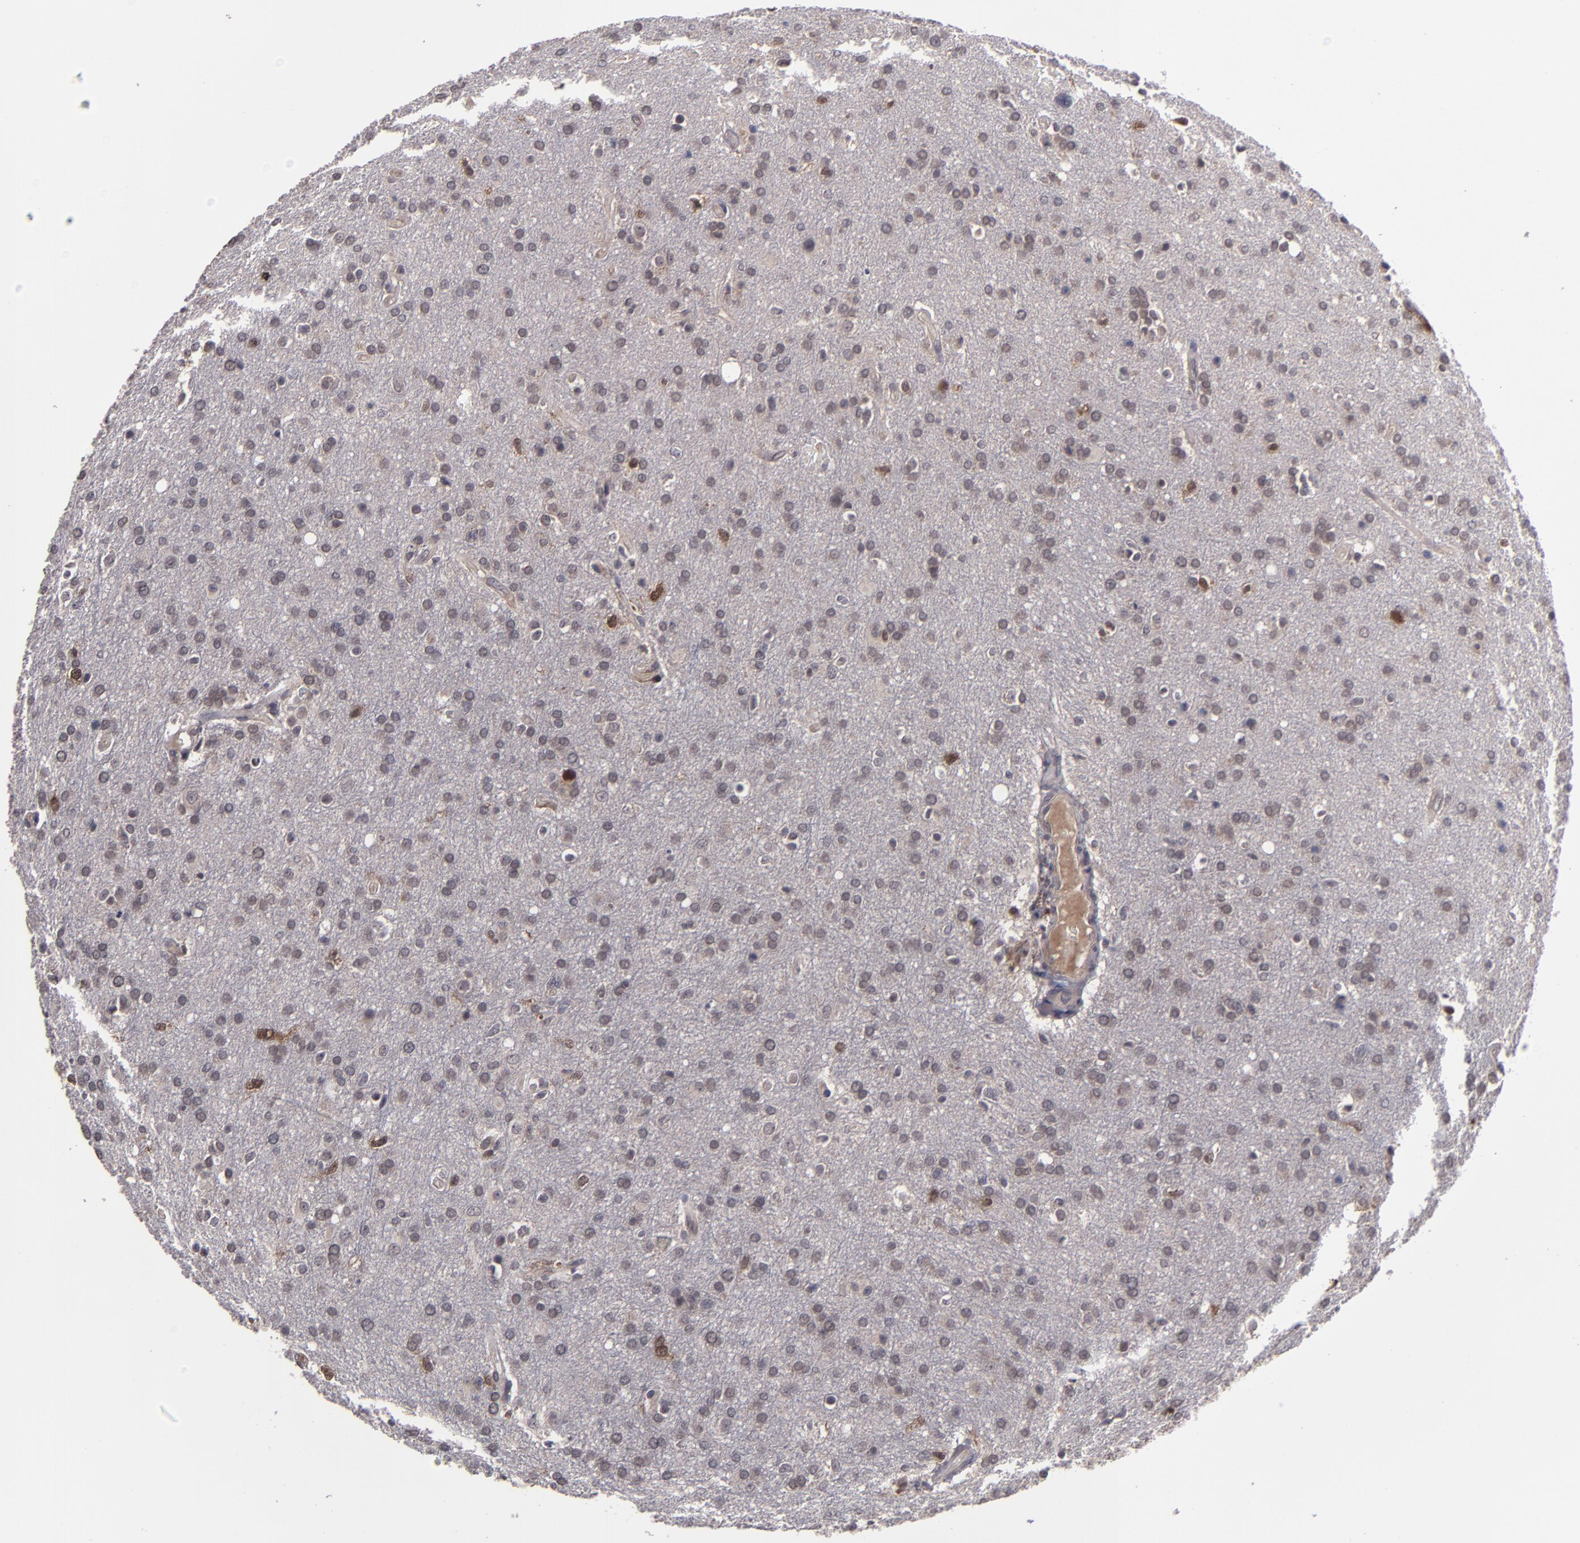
{"staining": {"intensity": "weak", "quantity": "25%-75%", "location": "cytoplasmic/membranous,nuclear"}, "tissue": "glioma", "cell_type": "Tumor cells", "image_type": "cancer", "snomed": [{"axis": "morphology", "description": "Glioma, malignant, High grade"}, {"axis": "topography", "description": "Brain"}], "caption": "Tumor cells display weak cytoplasmic/membranous and nuclear expression in about 25%-75% of cells in glioma.", "gene": "TYMS", "patient": {"sex": "male", "age": 33}}